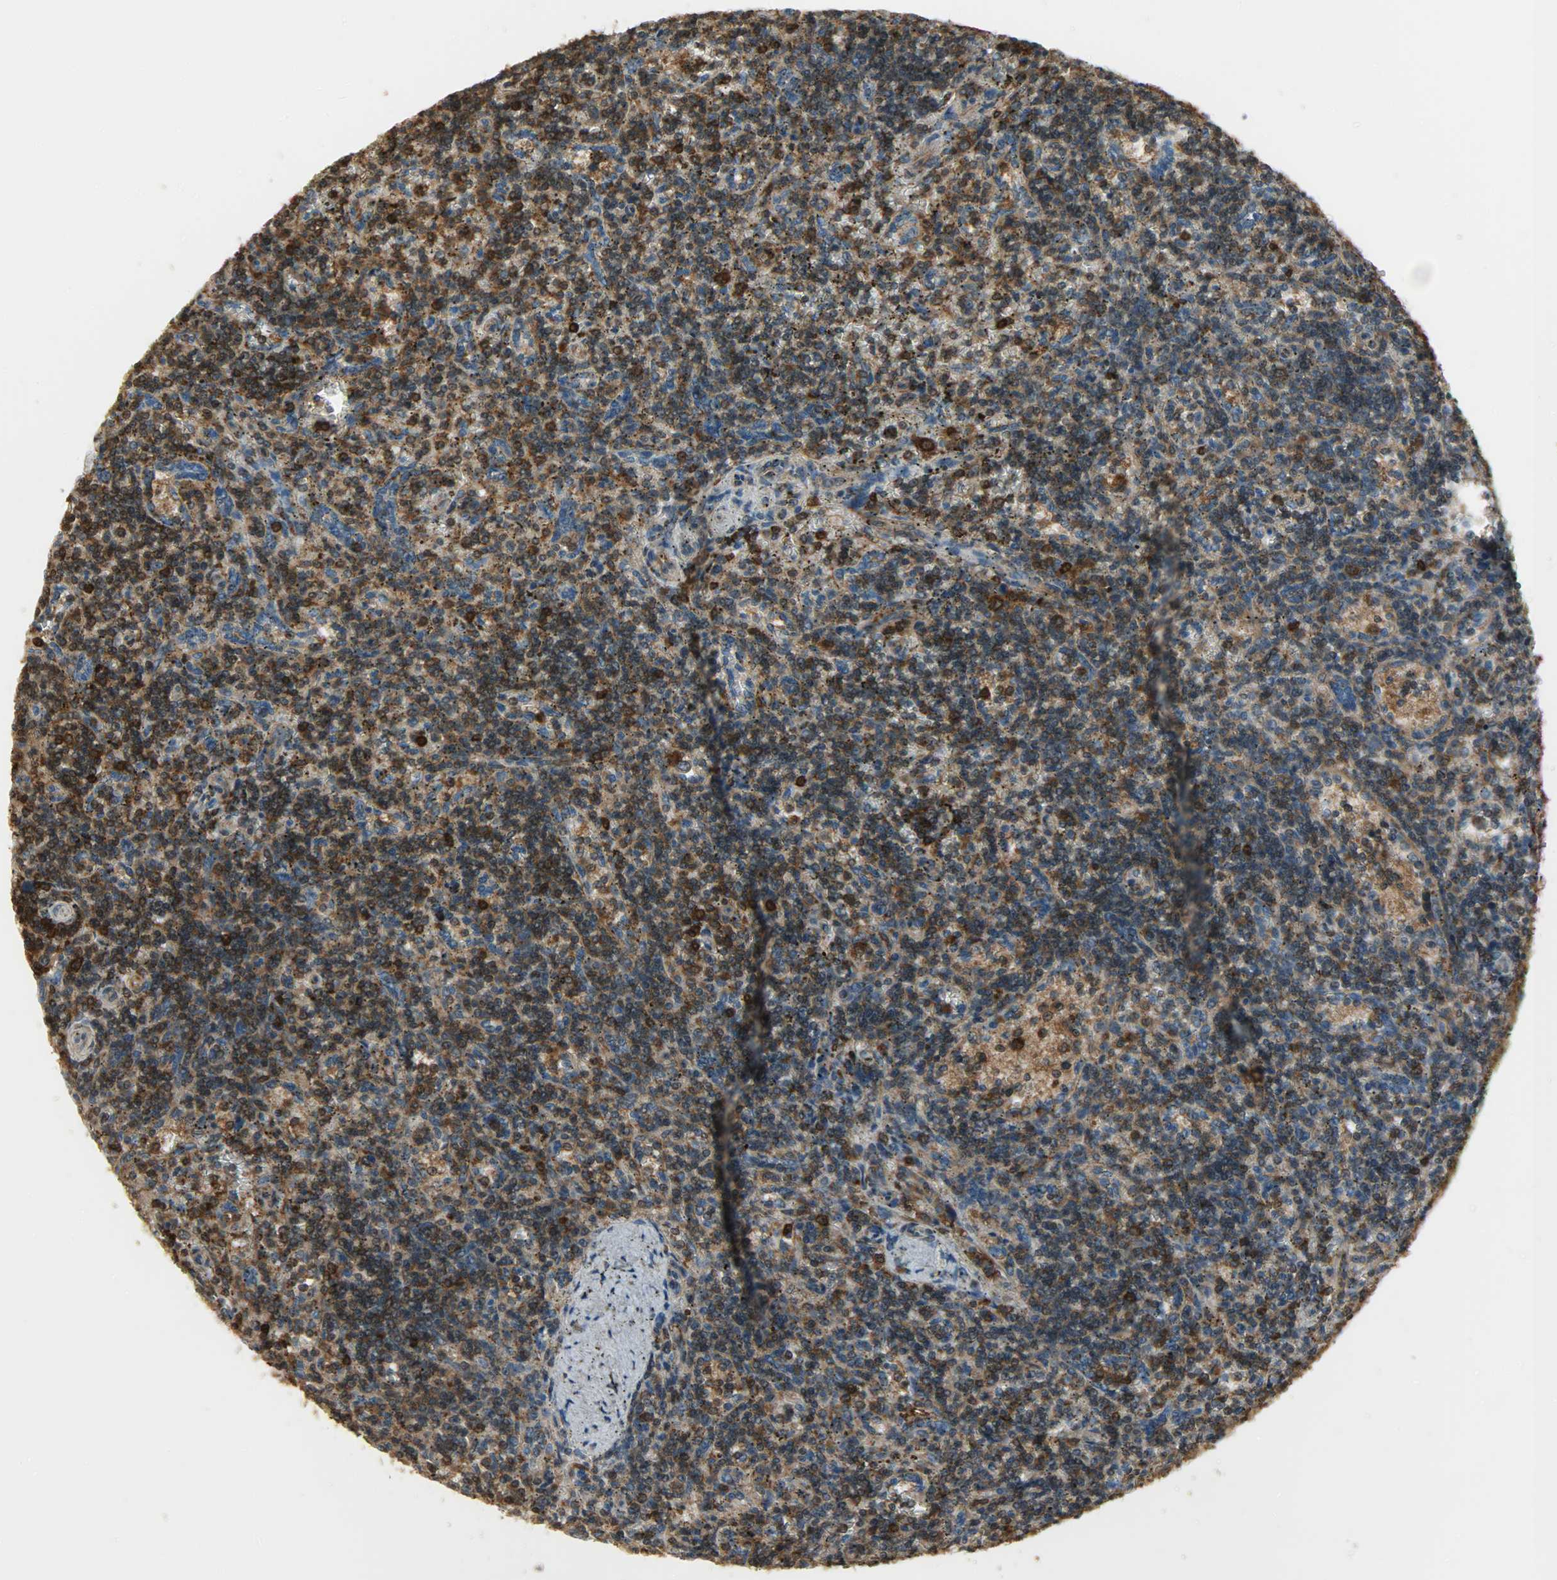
{"staining": {"intensity": "strong", "quantity": ">75%", "location": "cytoplasmic/membranous"}, "tissue": "lymphoma", "cell_type": "Tumor cells", "image_type": "cancer", "snomed": [{"axis": "morphology", "description": "Malignant lymphoma, non-Hodgkin's type, Low grade"}, {"axis": "topography", "description": "Spleen"}], "caption": "Immunohistochemical staining of low-grade malignant lymphoma, non-Hodgkin's type demonstrates high levels of strong cytoplasmic/membranous protein positivity in about >75% of tumor cells.", "gene": "LDHB", "patient": {"sex": "male", "age": 73}}